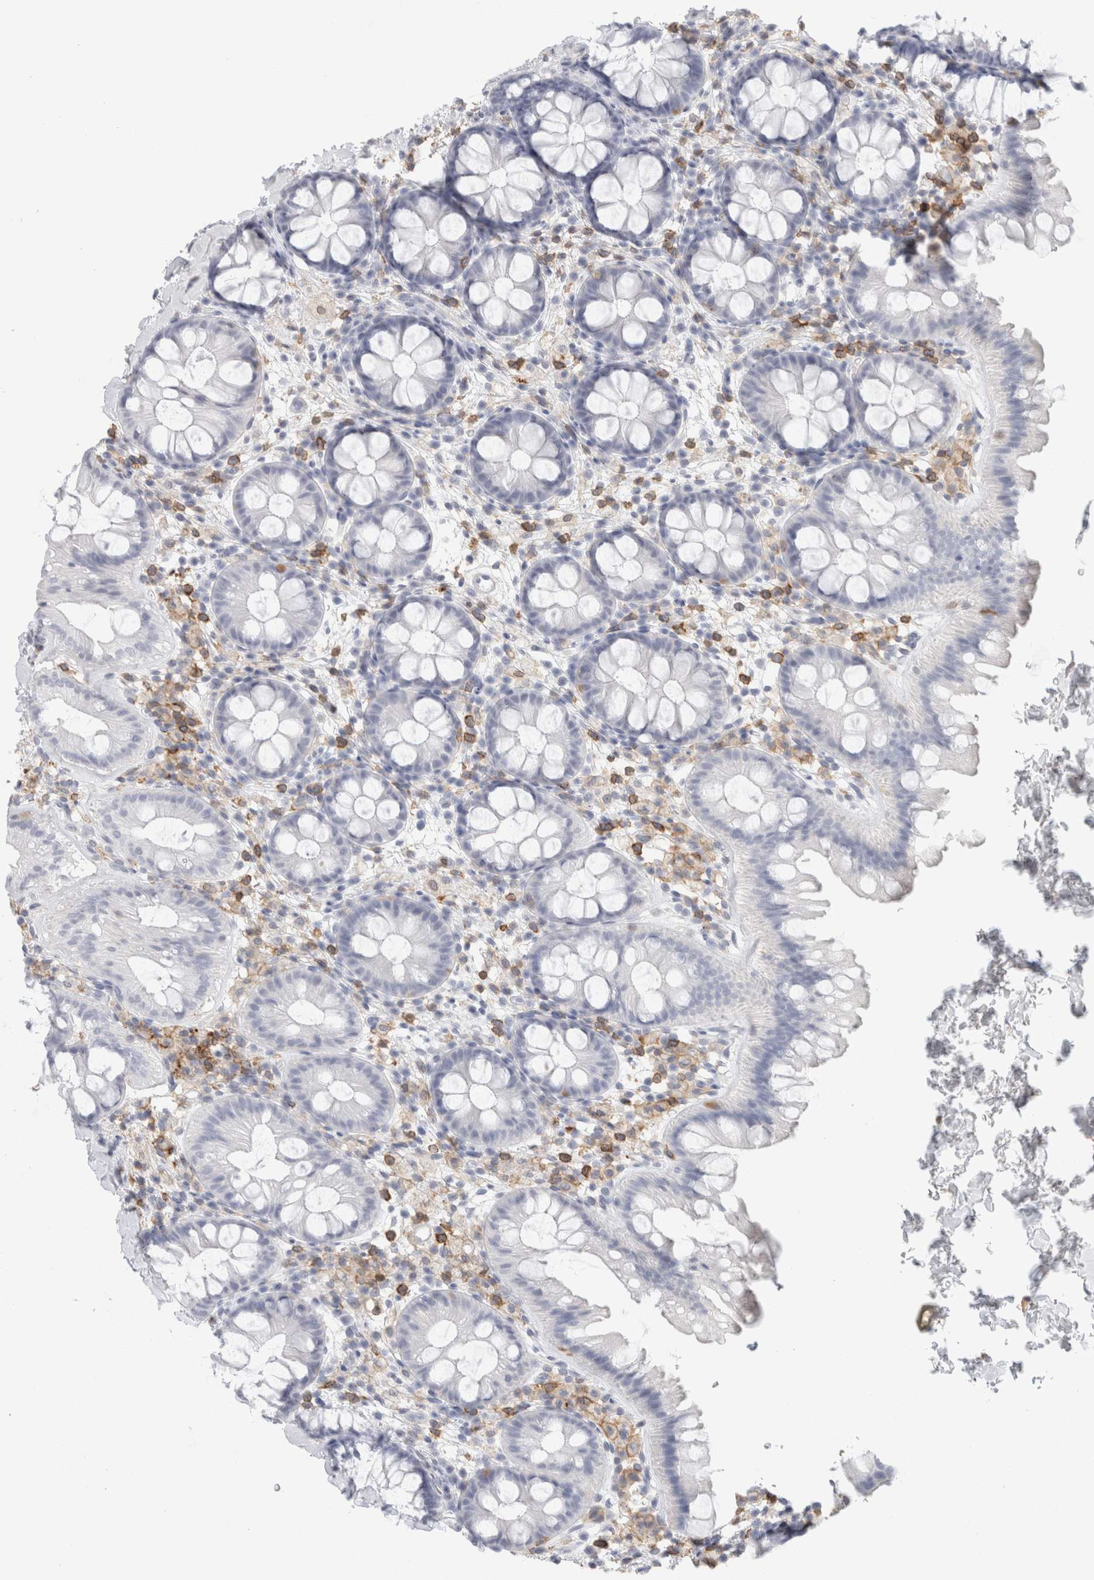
{"staining": {"intensity": "negative", "quantity": "none", "location": "none"}, "tissue": "colon", "cell_type": "Endothelial cells", "image_type": "normal", "snomed": [{"axis": "morphology", "description": "Normal tissue, NOS"}, {"axis": "topography", "description": "Colon"}], "caption": "This is an immunohistochemistry (IHC) photomicrograph of normal human colon. There is no staining in endothelial cells.", "gene": "P2RY2", "patient": {"sex": "female", "age": 62}}